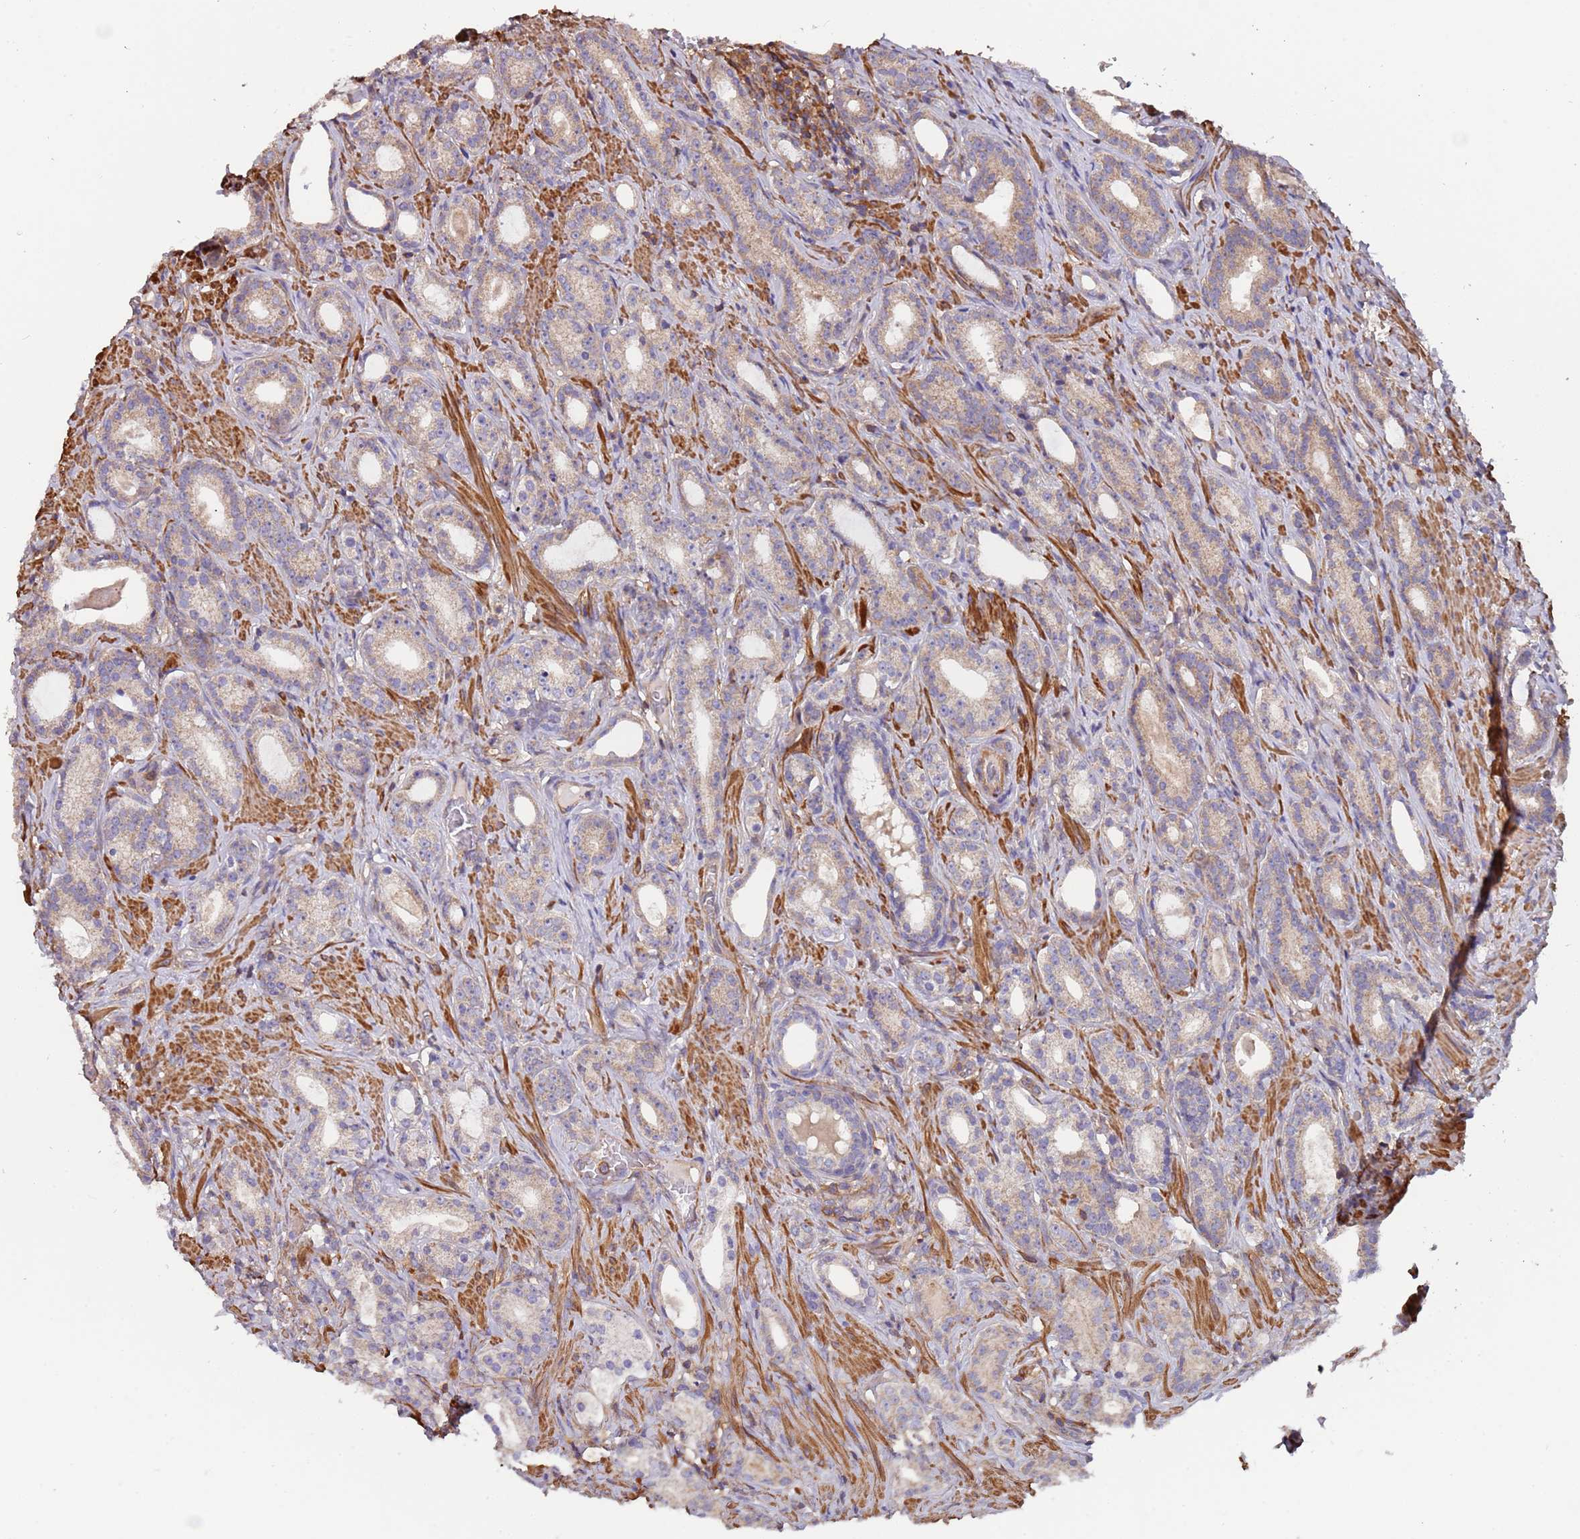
{"staining": {"intensity": "weak", "quantity": ">75%", "location": "cytoplasmic/membranous"}, "tissue": "prostate cancer", "cell_type": "Tumor cells", "image_type": "cancer", "snomed": [{"axis": "morphology", "description": "Adenocarcinoma, Low grade"}, {"axis": "topography", "description": "Prostate"}], "caption": "An image of prostate adenocarcinoma (low-grade) stained for a protein reveals weak cytoplasmic/membranous brown staining in tumor cells.", "gene": "SYT4", "patient": {"sex": "male", "age": 71}}